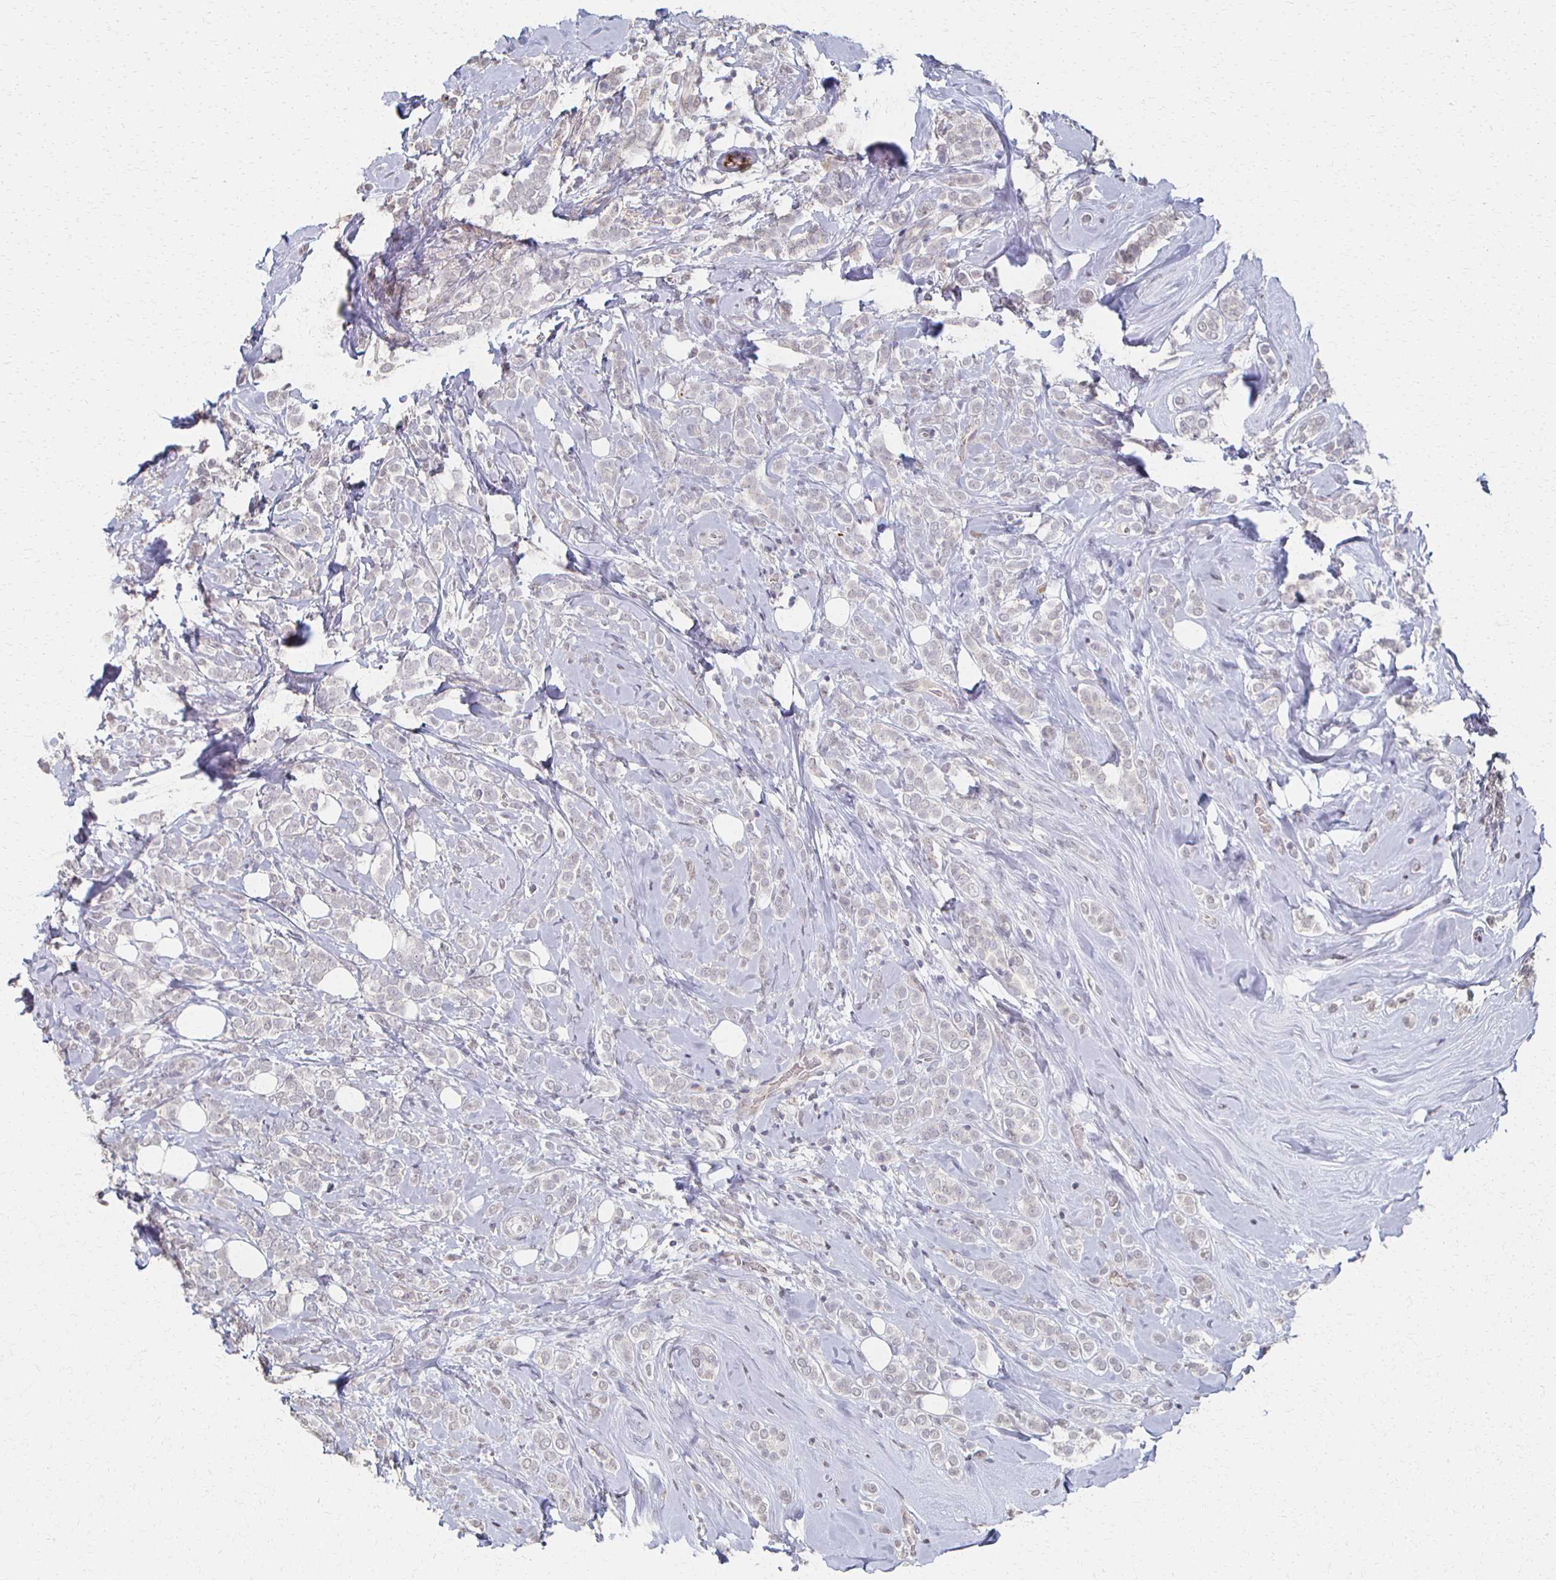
{"staining": {"intensity": "negative", "quantity": "none", "location": "none"}, "tissue": "breast cancer", "cell_type": "Tumor cells", "image_type": "cancer", "snomed": [{"axis": "morphology", "description": "Lobular carcinoma"}, {"axis": "topography", "description": "Breast"}], "caption": "A high-resolution image shows immunohistochemistry (IHC) staining of breast cancer, which exhibits no significant expression in tumor cells. Nuclei are stained in blue.", "gene": "DAB1", "patient": {"sex": "female", "age": 49}}